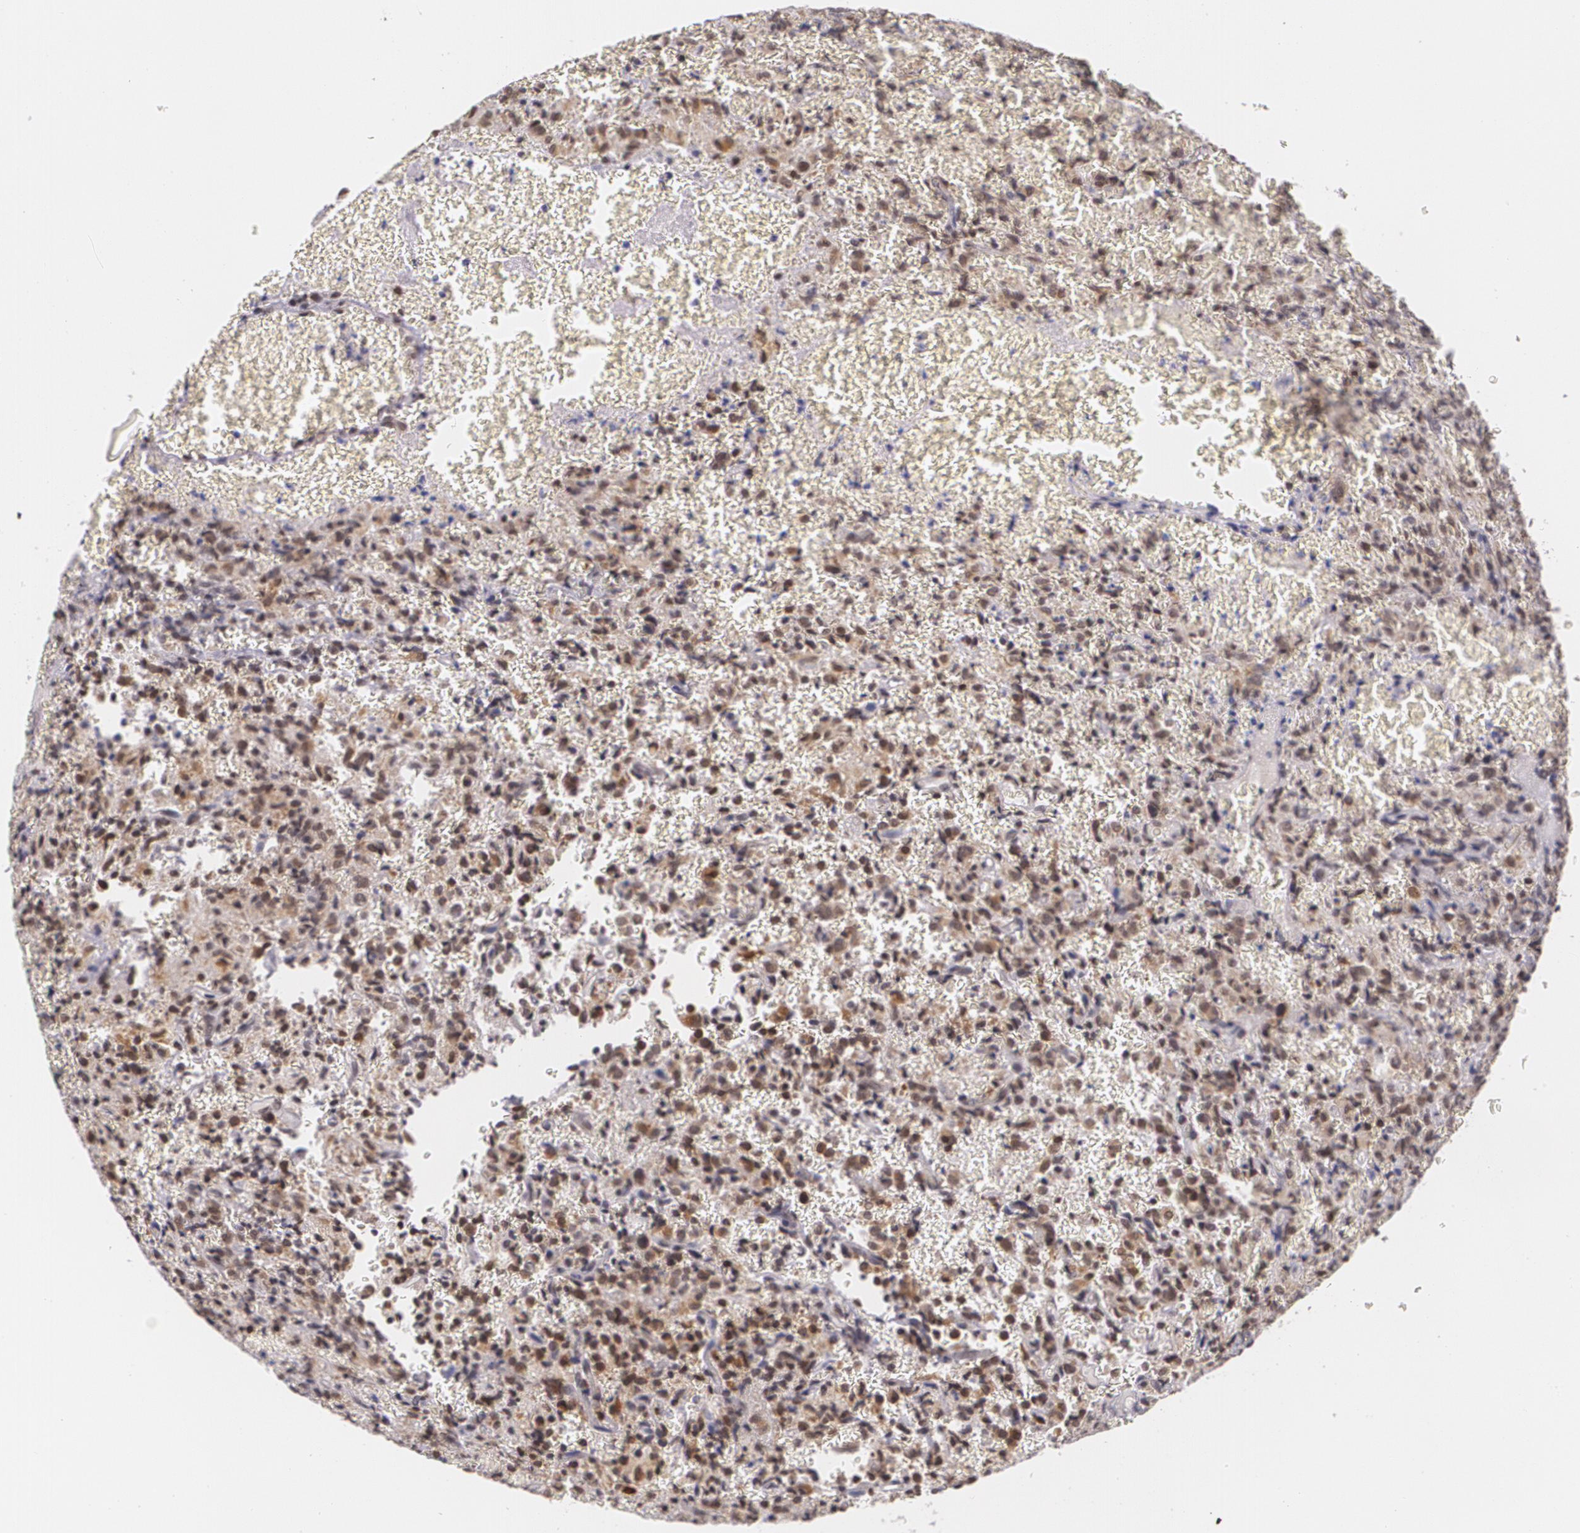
{"staining": {"intensity": "moderate", "quantity": ">75%", "location": "nuclear"}, "tissue": "glioma", "cell_type": "Tumor cells", "image_type": "cancer", "snomed": [{"axis": "morphology", "description": "Glioma, malignant, High grade"}, {"axis": "topography", "description": "Brain"}], "caption": "Glioma tissue shows moderate nuclear positivity in about >75% of tumor cells, visualized by immunohistochemistry.", "gene": "ALX1", "patient": {"sex": "male", "age": 56}}